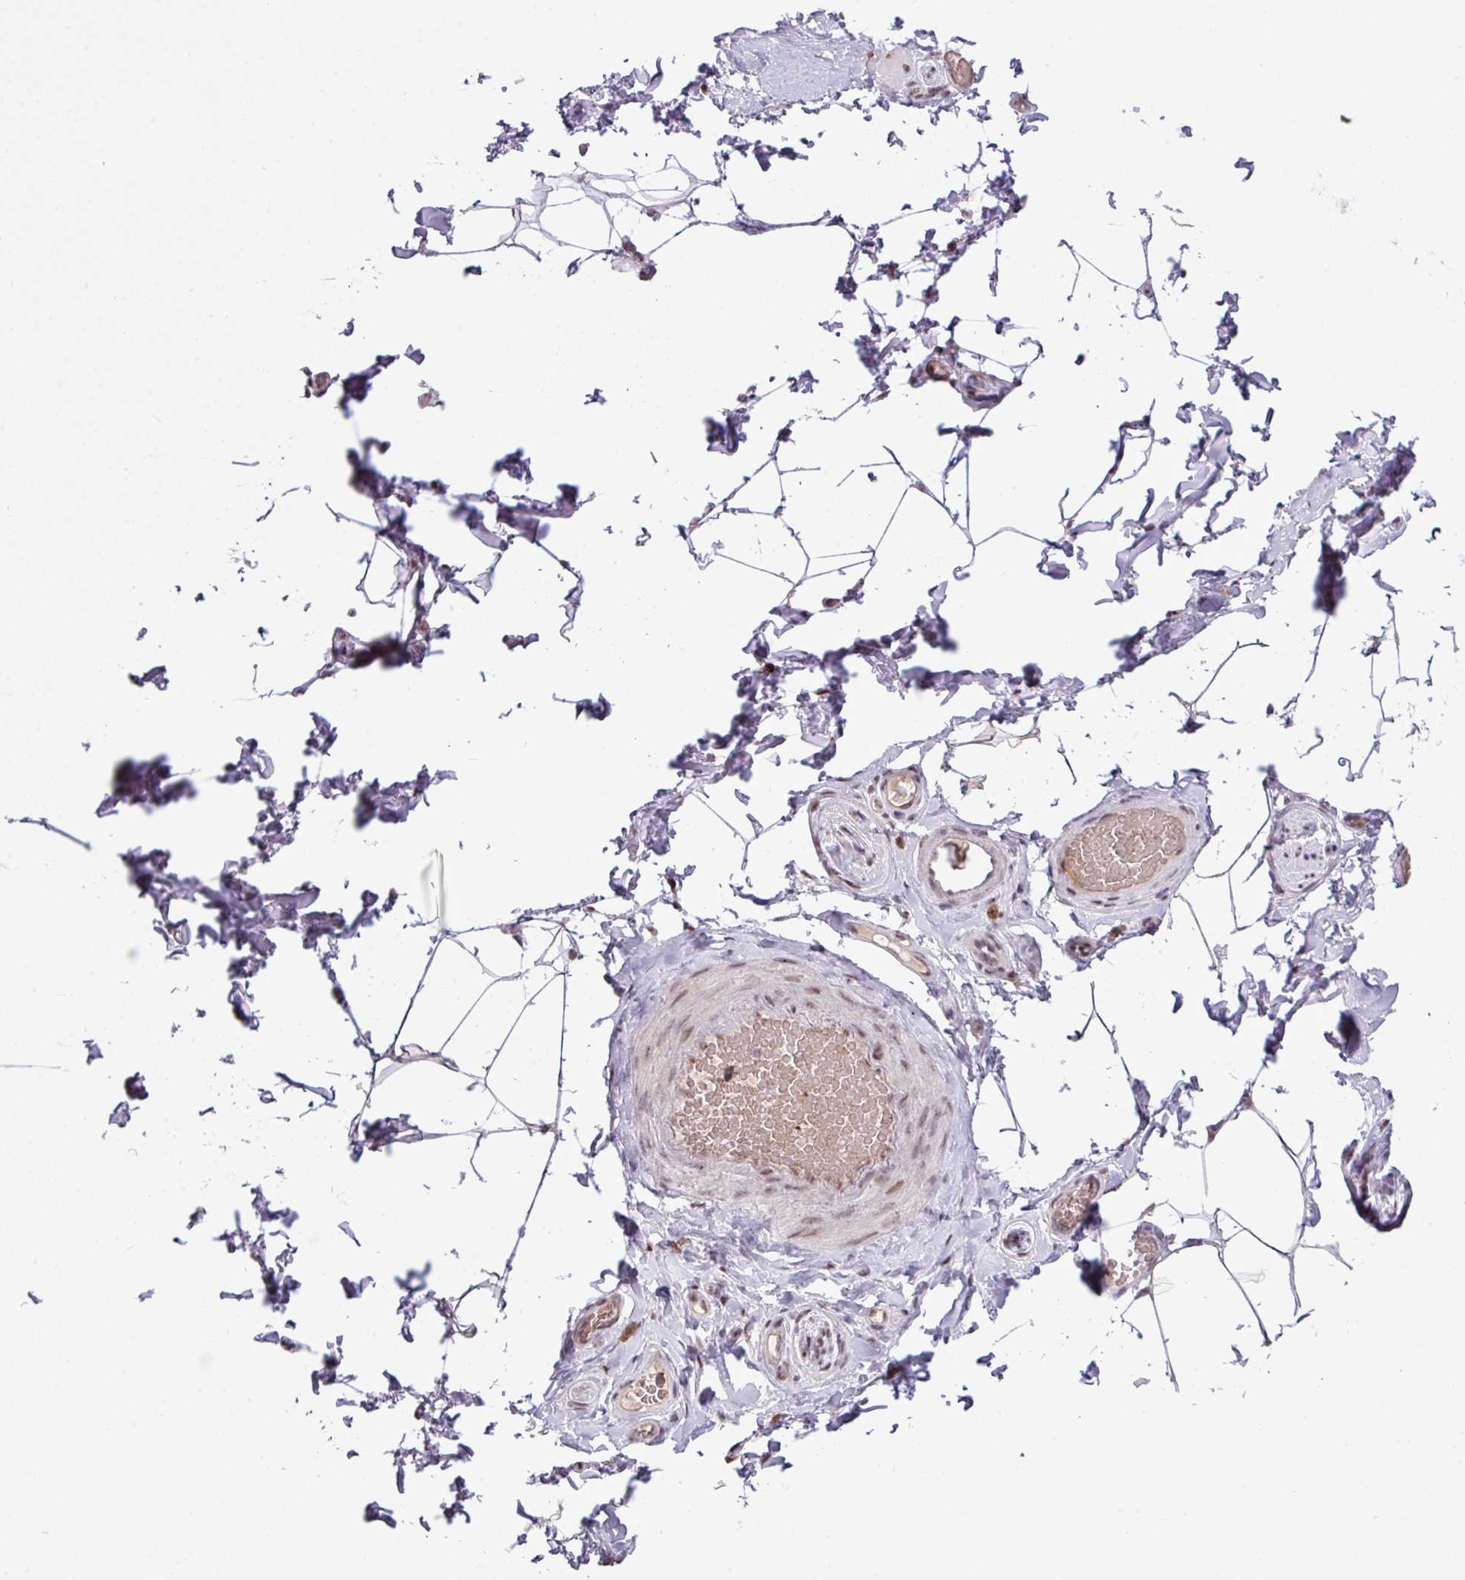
{"staining": {"intensity": "negative", "quantity": "none", "location": "none"}, "tissue": "adipose tissue", "cell_type": "Adipocytes", "image_type": "normal", "snomed": [{"axis": "morphology", "description": "Normal tissue, NOS"}, {"axis": "topography", "description": "Vascular tissue"}, {"axis": "topography", "description": "Peripheral nerve tissue"}], "caption": "A micrograph of human adipose tissue is negative for staining in adipocytes. Brightfield microscopy of immunohistochemistry (IHC) stained with DAB (brown) and hematoxylin (blue), captured at high magnification.", "gene": "PRDM5", "patient": {"sex": "male", "age": 41}}